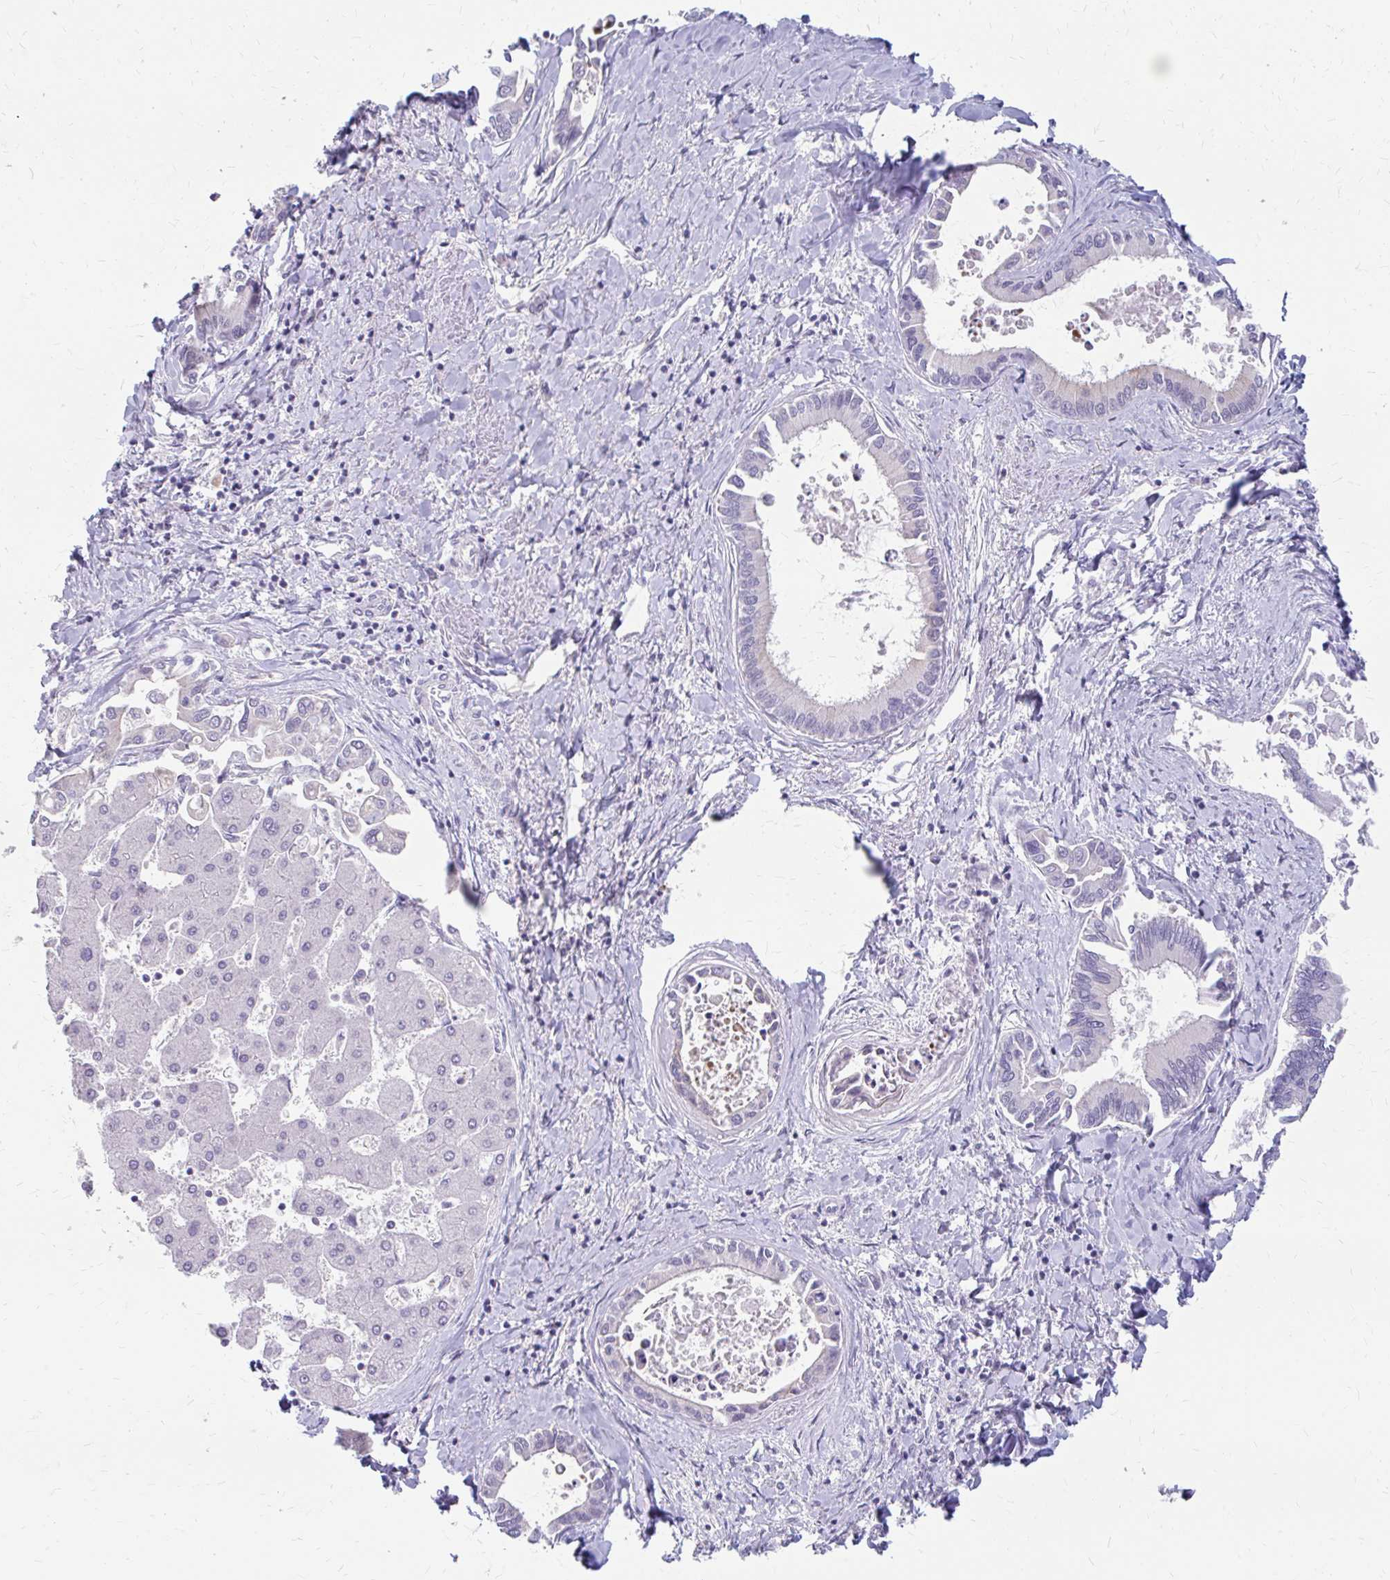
{"staining": {"intensity": "negative", "quantity": "none", "location": "none"}, "tissue": "liver cancer", "cell_type": "Tumor cells", "image_type": "cancer", "snomed": [{"axis": "morphology", "description": "Cholangiocarcinoma"}, {"axis": "topography", "description": "Liver"}], "caption": "IHC of human liver cancer (cholangiocarcinoma) exhibits no staining in tumor cells. (DAB (3,3'-diaminobenzidine) immunohistochemistry visualized using brightfield microscopy, high magnification).", "gene": "RGS16", "patient": {"sex": "male", "age": 66}}